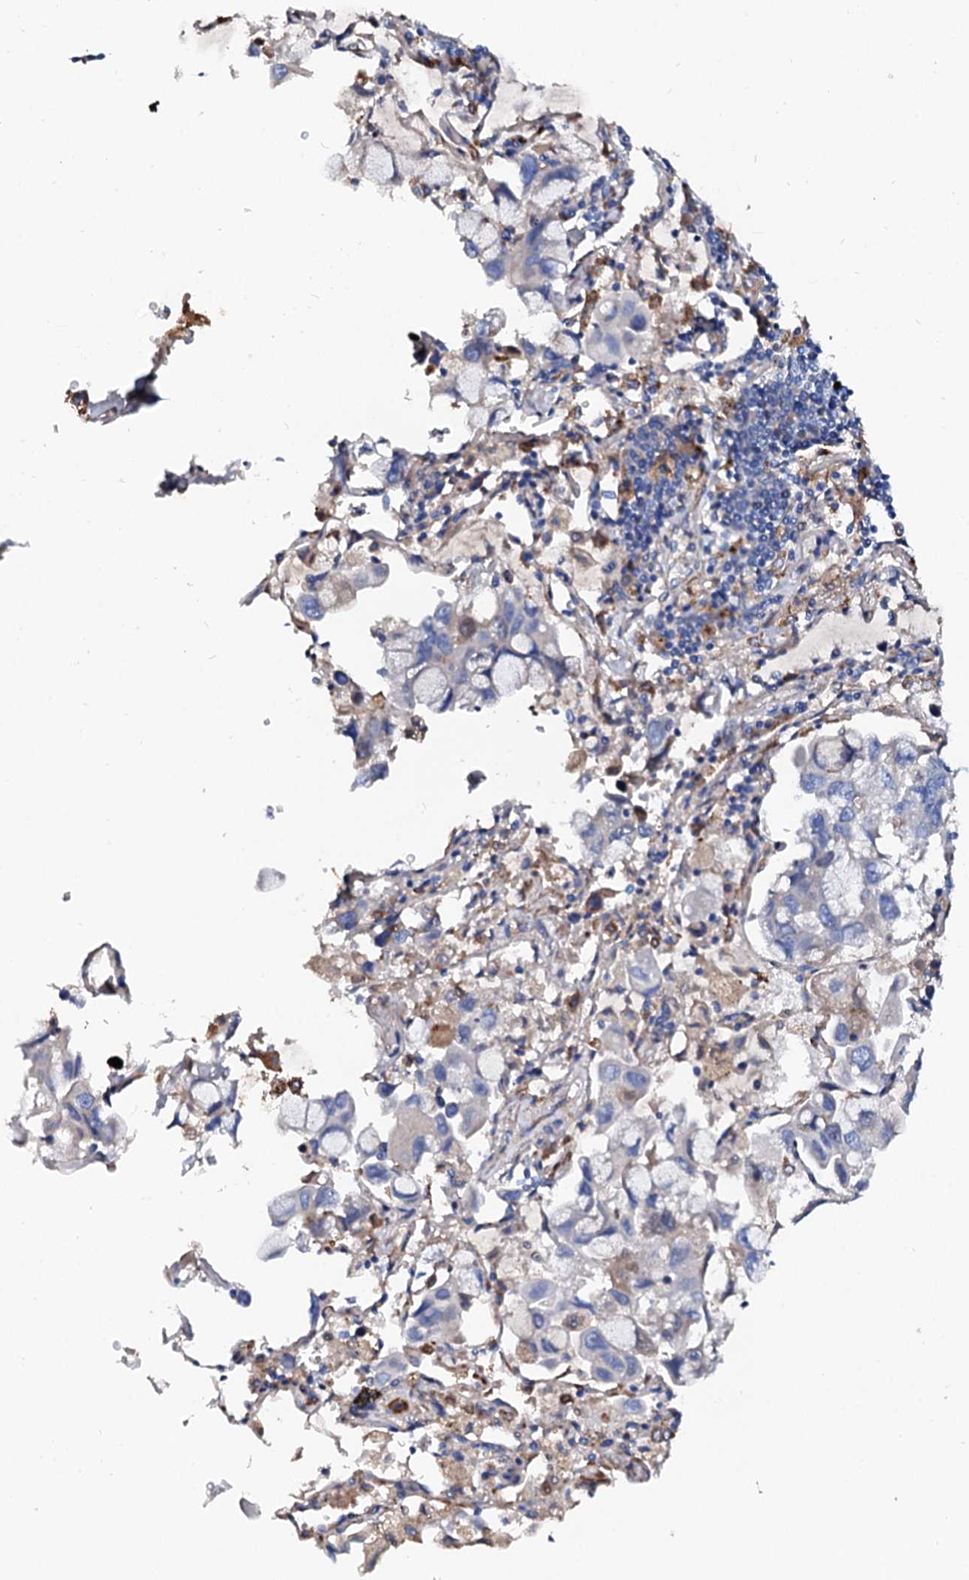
{"staining": {"intensity": "negative", "quantity": "none", "location": "none"}, "tissue": "lung cancer", "cell_type": "Tumor cells", "image_type": "cancer", "snomed": [{"axis": "morphology", "description": "Adenocarcinoma, NOS"}, {"axis": "topography", "description": "Lung"}], "caption": "Tumor cells are negative for protein expression in human lung cancer. (Stains: DAB immunohistochemistry with hematoxylin counter stain, Microscopy: brightfield microscopy at high magnification).", "gene": "SLC10A7", "patient": {"sex": "male", "age": 64}}